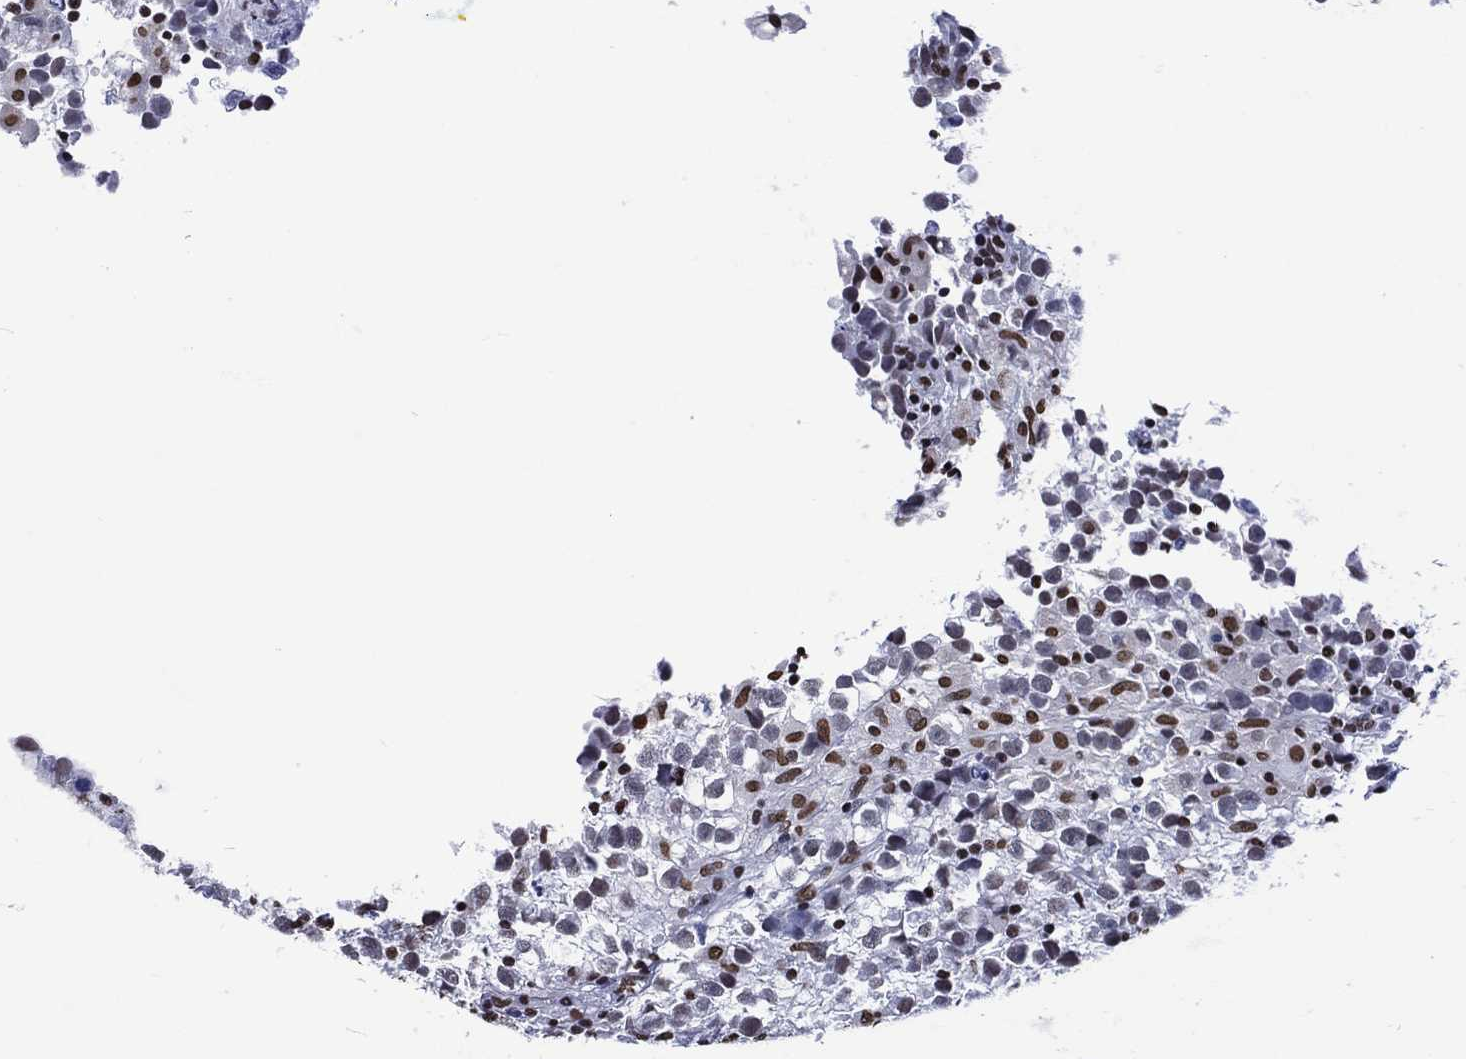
{"staining": {"intensity": "negative", "quantity": "none", "location": "none"}, "tissue": "testis cancer", "cell_type": "Tumor cells", "image_type": "cancer", "snomed": [{"axis": "morphology", "description": "Seminoma, NOS"}, {"axis": "topography", "description": "Testis"}], "caption": "DAB immunohistochemical staining of testis cancer demonstrates no significant expression in tumor cells.", "gene": "RETREG2", "patient": {"sex": "male", "age": 31}}